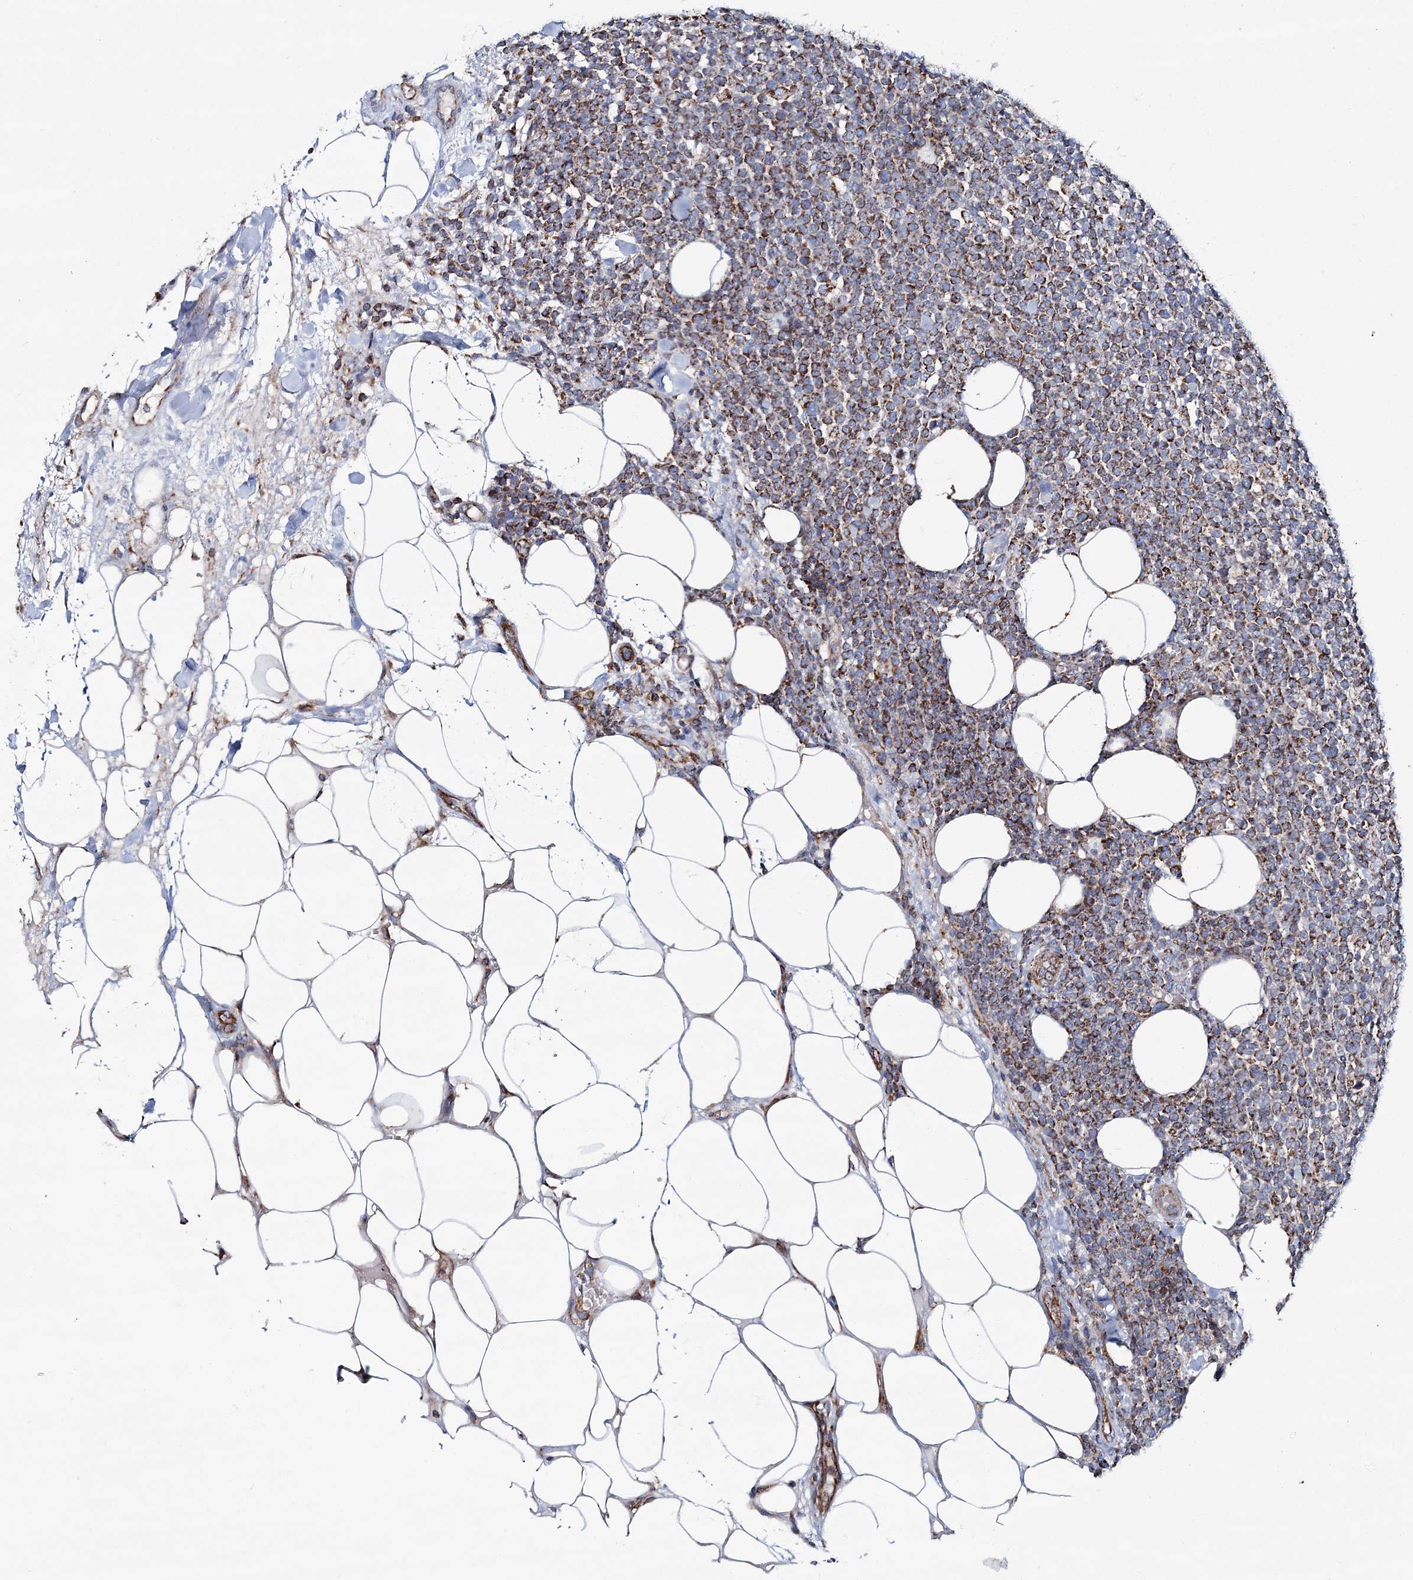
{"staining": {"intensity": "moderate", "quantity": ">75%", "location": "cytoplasmic/membranous"}, "tissue": "lymphoma", "cell_type": "Tumor cells", "image_type": "cancer", "snomed": [{"axis": "morphology", "description": "Malignant lymphoma, non-Hodgkin's type, High grade"}, {"axis": "topography", "description": "Lymph node"}], "caption": "IHC photomicrograph of high-grade malignant lymphoma, non-Hodgkin's type stained for a protein (brown), which reveals medium levels of moderate cytoplasmic/membranous positivity in approximately >75% of tumor cells.", "gene": "ARHGAP6", "patient": {"sex": "male", "age": 61}}